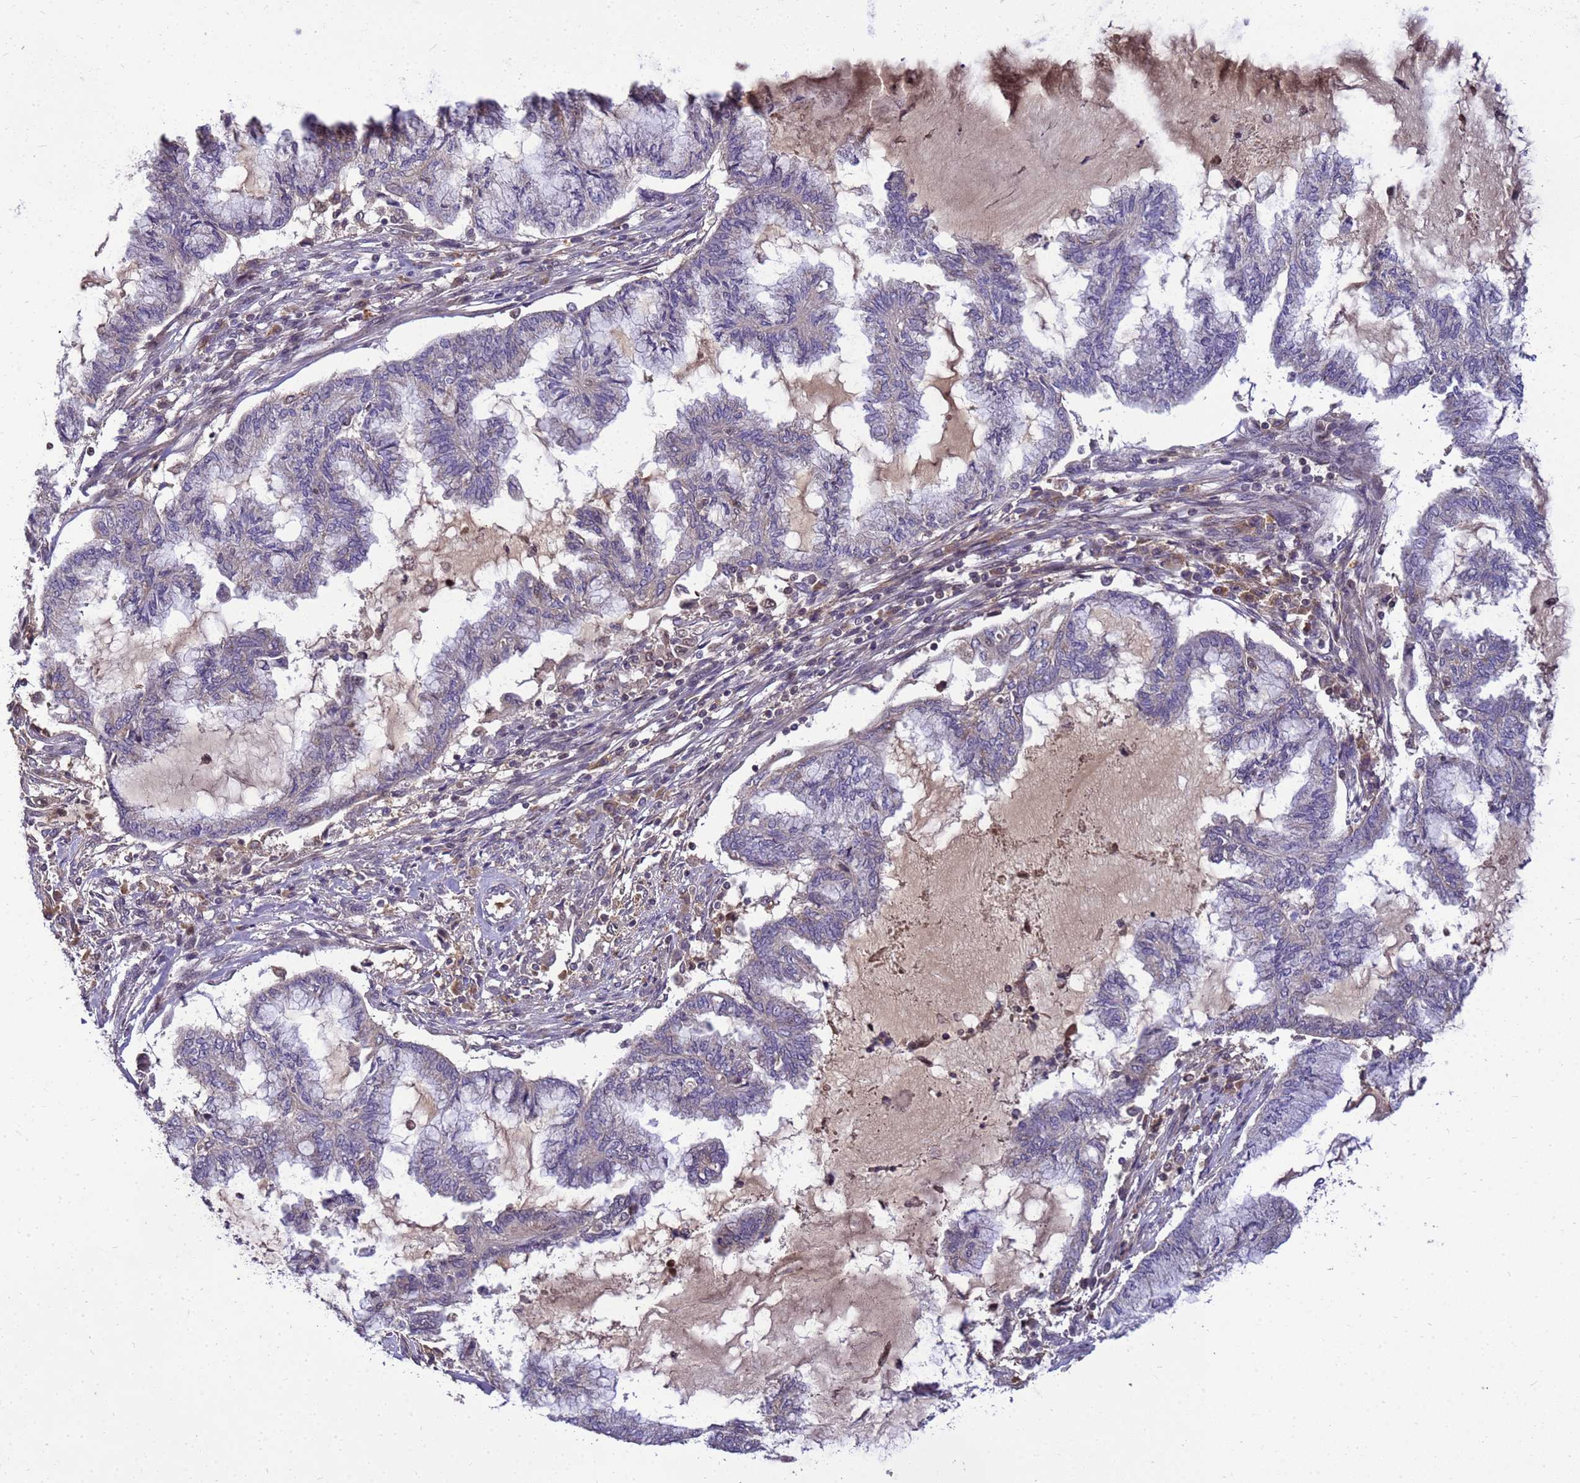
{"staining": {"intensity": "negative", "quantity": "none", "location": "none"}, "tissue": "endometrial cancer", "cell_type": "Tumor cells", "image_type": "cancer", "snomed": [{"axis": "morphology", "description": "Adenocarcinoma, NOS"}, {"axis": "topography", "description": "Endometrium"}], "caption": "Photomicrograph shows no significant protein expression in tumor cells of endometrial cancer (adenocarcinoma).", "gene": "TMEM74B", "patient": {"sex": "female", "age": 86}}